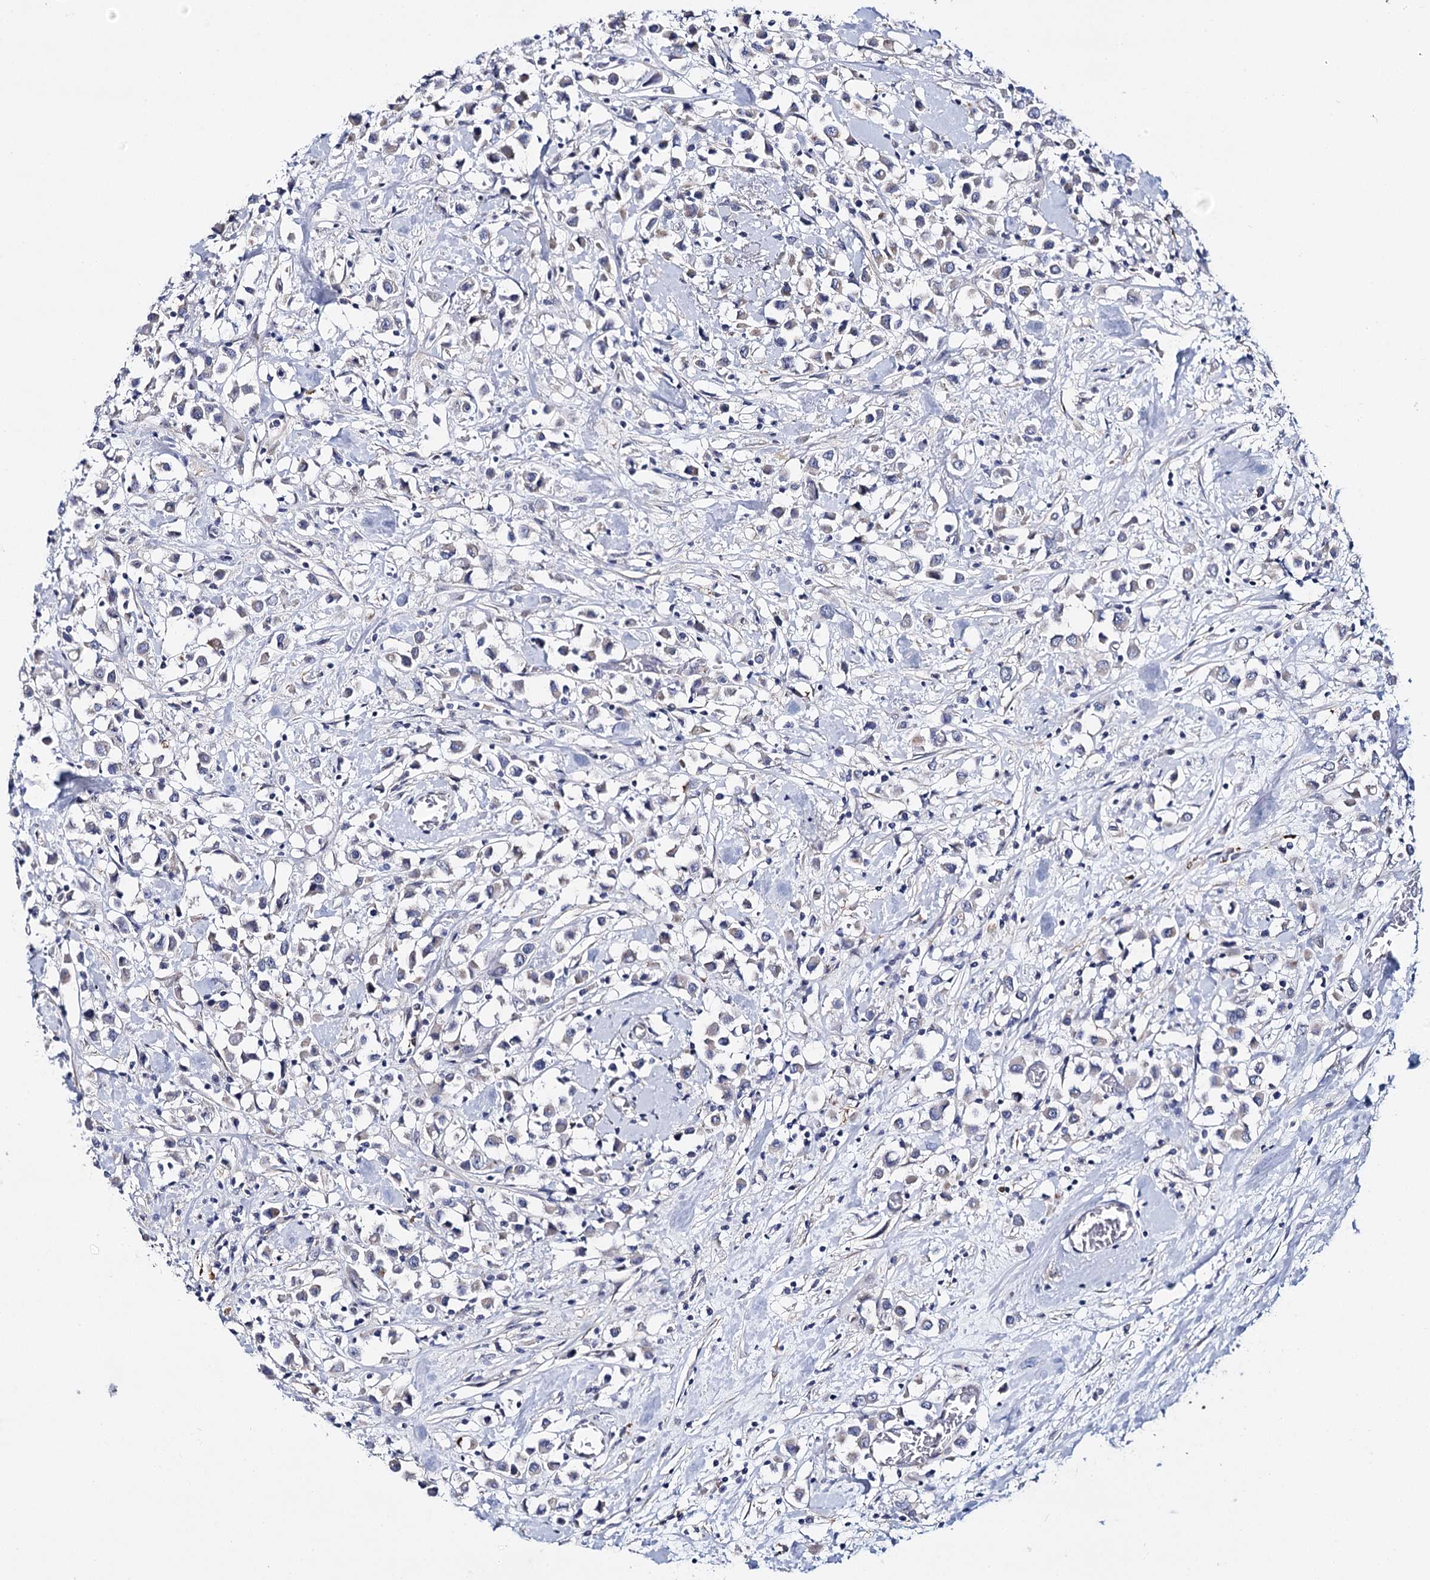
{"staining": {"intensity": "negative", "quantity": "none", "location": "none"}, "tissue": "breast cancer", "cell_type": "Tumor cells", "image_type": "cancer", "snomed": [{"axis": "morphology", "description": "Duct carcinoma"}, {"axis": "topography", "description": "Breast"}], "caption": "High magnification brightfield microscopy of breast cancer stained with DAB (3,3'-diaminobenzidine) (brown) and counterstained with hematoxylin (blue): tumor cells show no significant positivity. (DAB (3,3'-diaminobenzidine) IHC visualized using brightfield microscopy, high magnification).", "gene": "TEX12", "patient": {"sex": "female", "age": 61}}